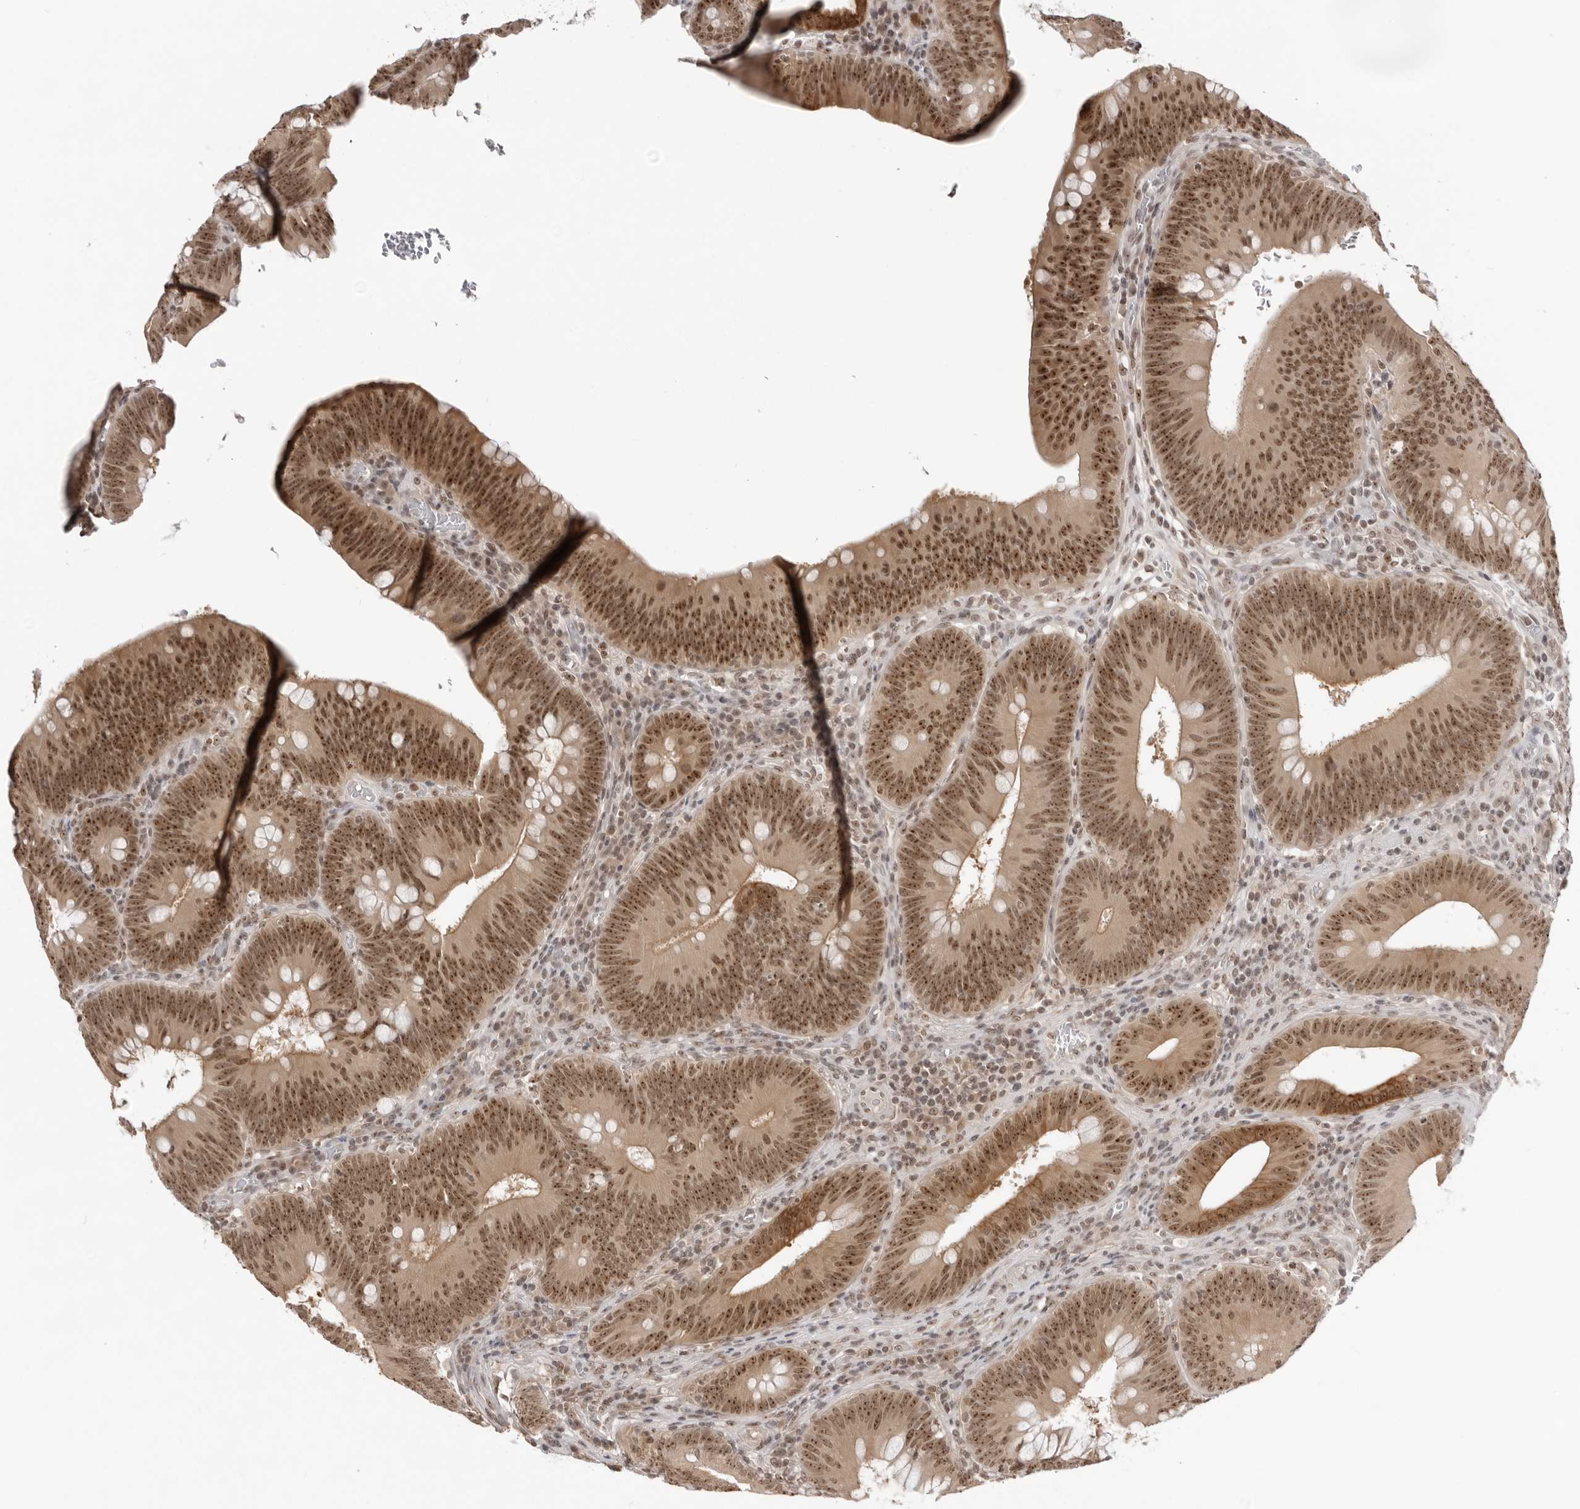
{"staining": {"intensity": "moderate", "quantity": ">75%", "location": "cytoplasmic/membranous,nuclear"}, "tissue": "colorectal cancer", "cell_type": "Tumor cells", "image_type": "cancer", "snomed": [{"axis": "morphology", "description": "Normal tissue, NOS"}, {"axis": "topography", "description": "Colon"}], "caption": "Immunohistochemistry of human colorectal cancer displays medium levels of moderate cytoplasmic/membranous and nuclear positivity in about >75% of tumor cells.", "gene": "EXOSC10", "patient": {"sex": "female", "age": 82}}